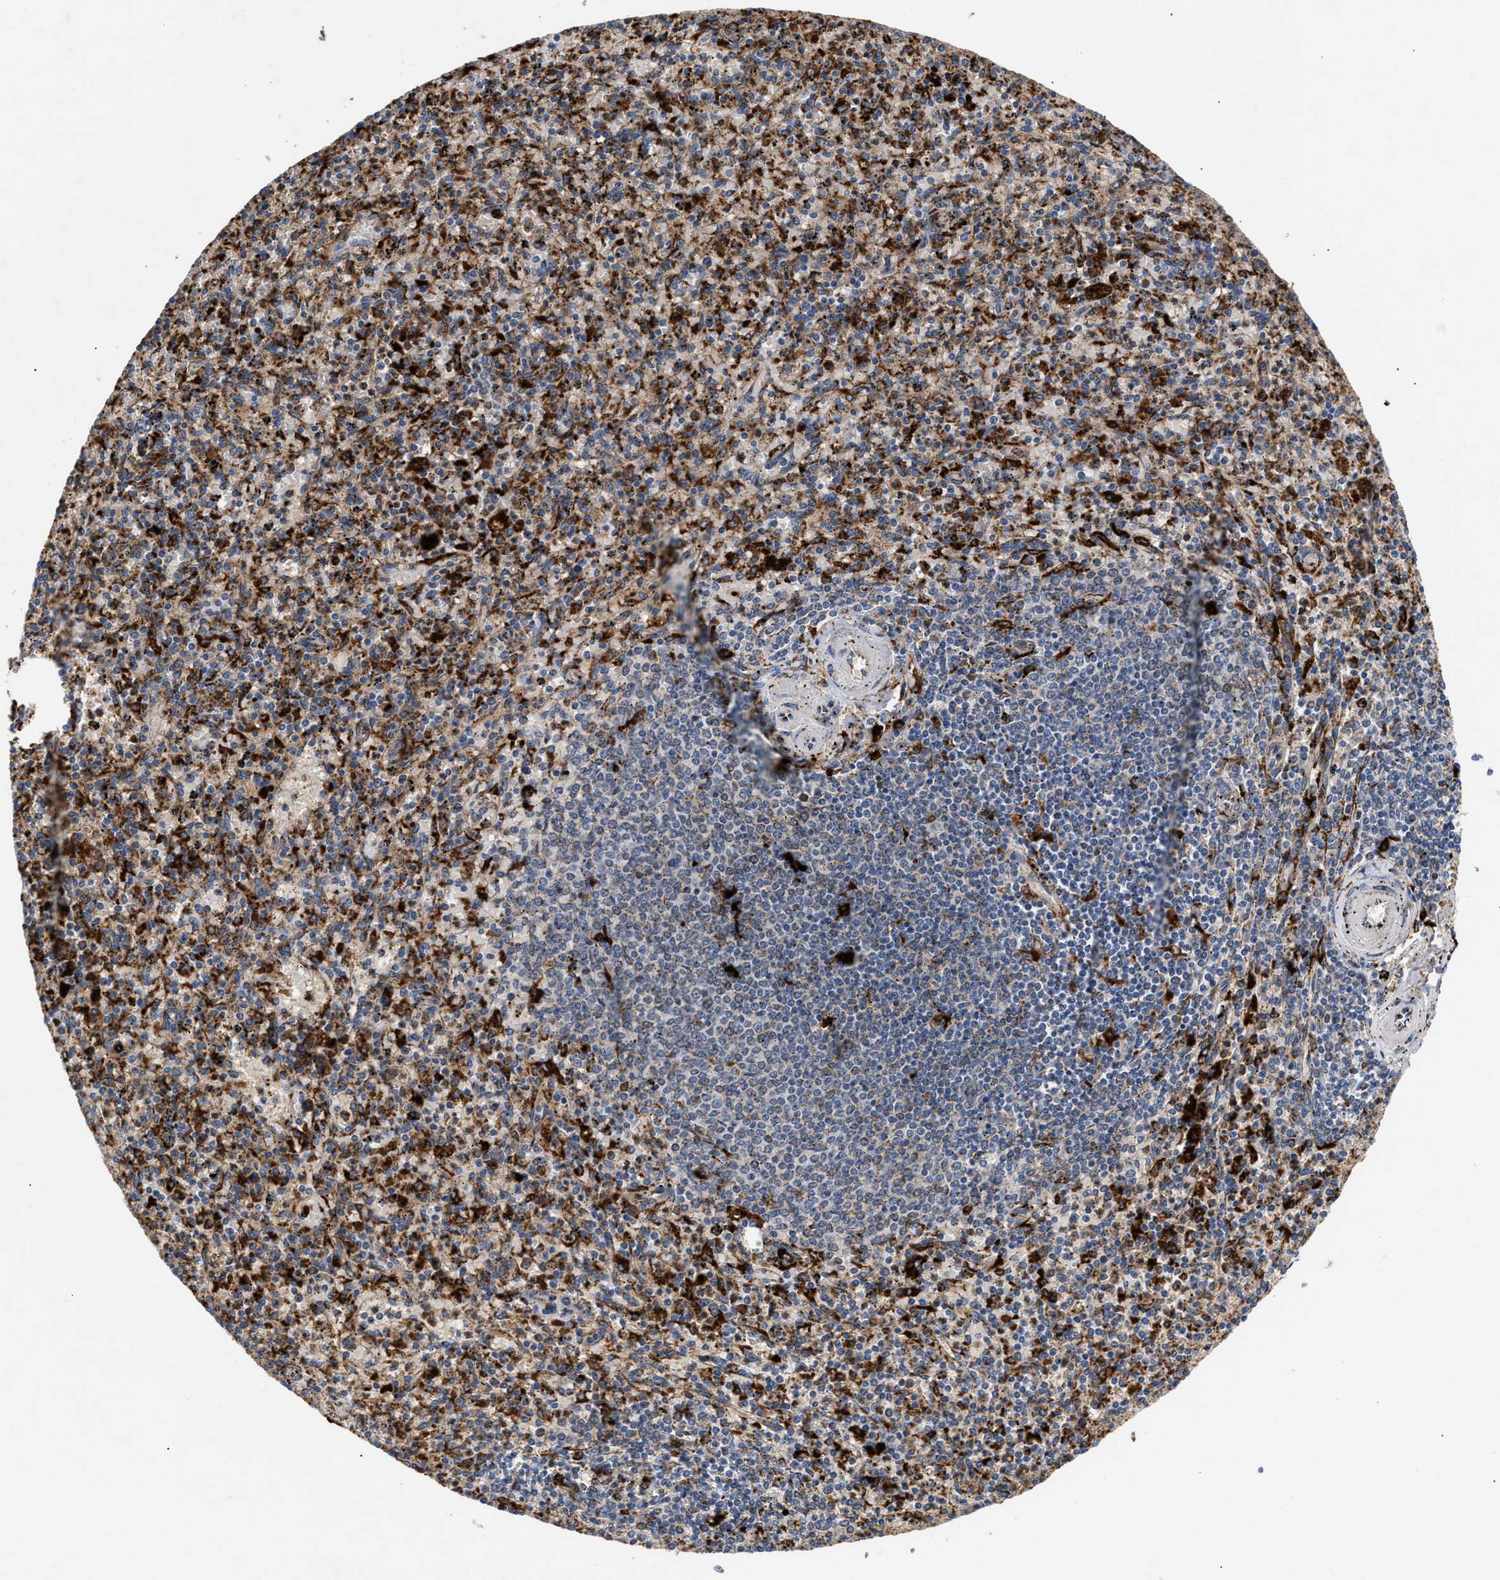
{"staining": {"intensity": "strong", "quantity": "25%-75%", "location": "cytoplasmic/membranous"}, "tissue": "spleen", "cell_type": "Cells in red pulp", "image_type": "normal", "snomed": [{"axis": "morphology", "description": "Normal tissue, NOS"}, {"axis": "topography", "description": "Spleen"}], "caption": "Approximately 25%-75% of cells in red pulp in unremarkable human spleen reveal strong cytoplasmic/membranous protein expression as visualized by brown immunohistochemical staining.", "gene": "CCDC146", "patient": {"sex": "male", "age": 72}}